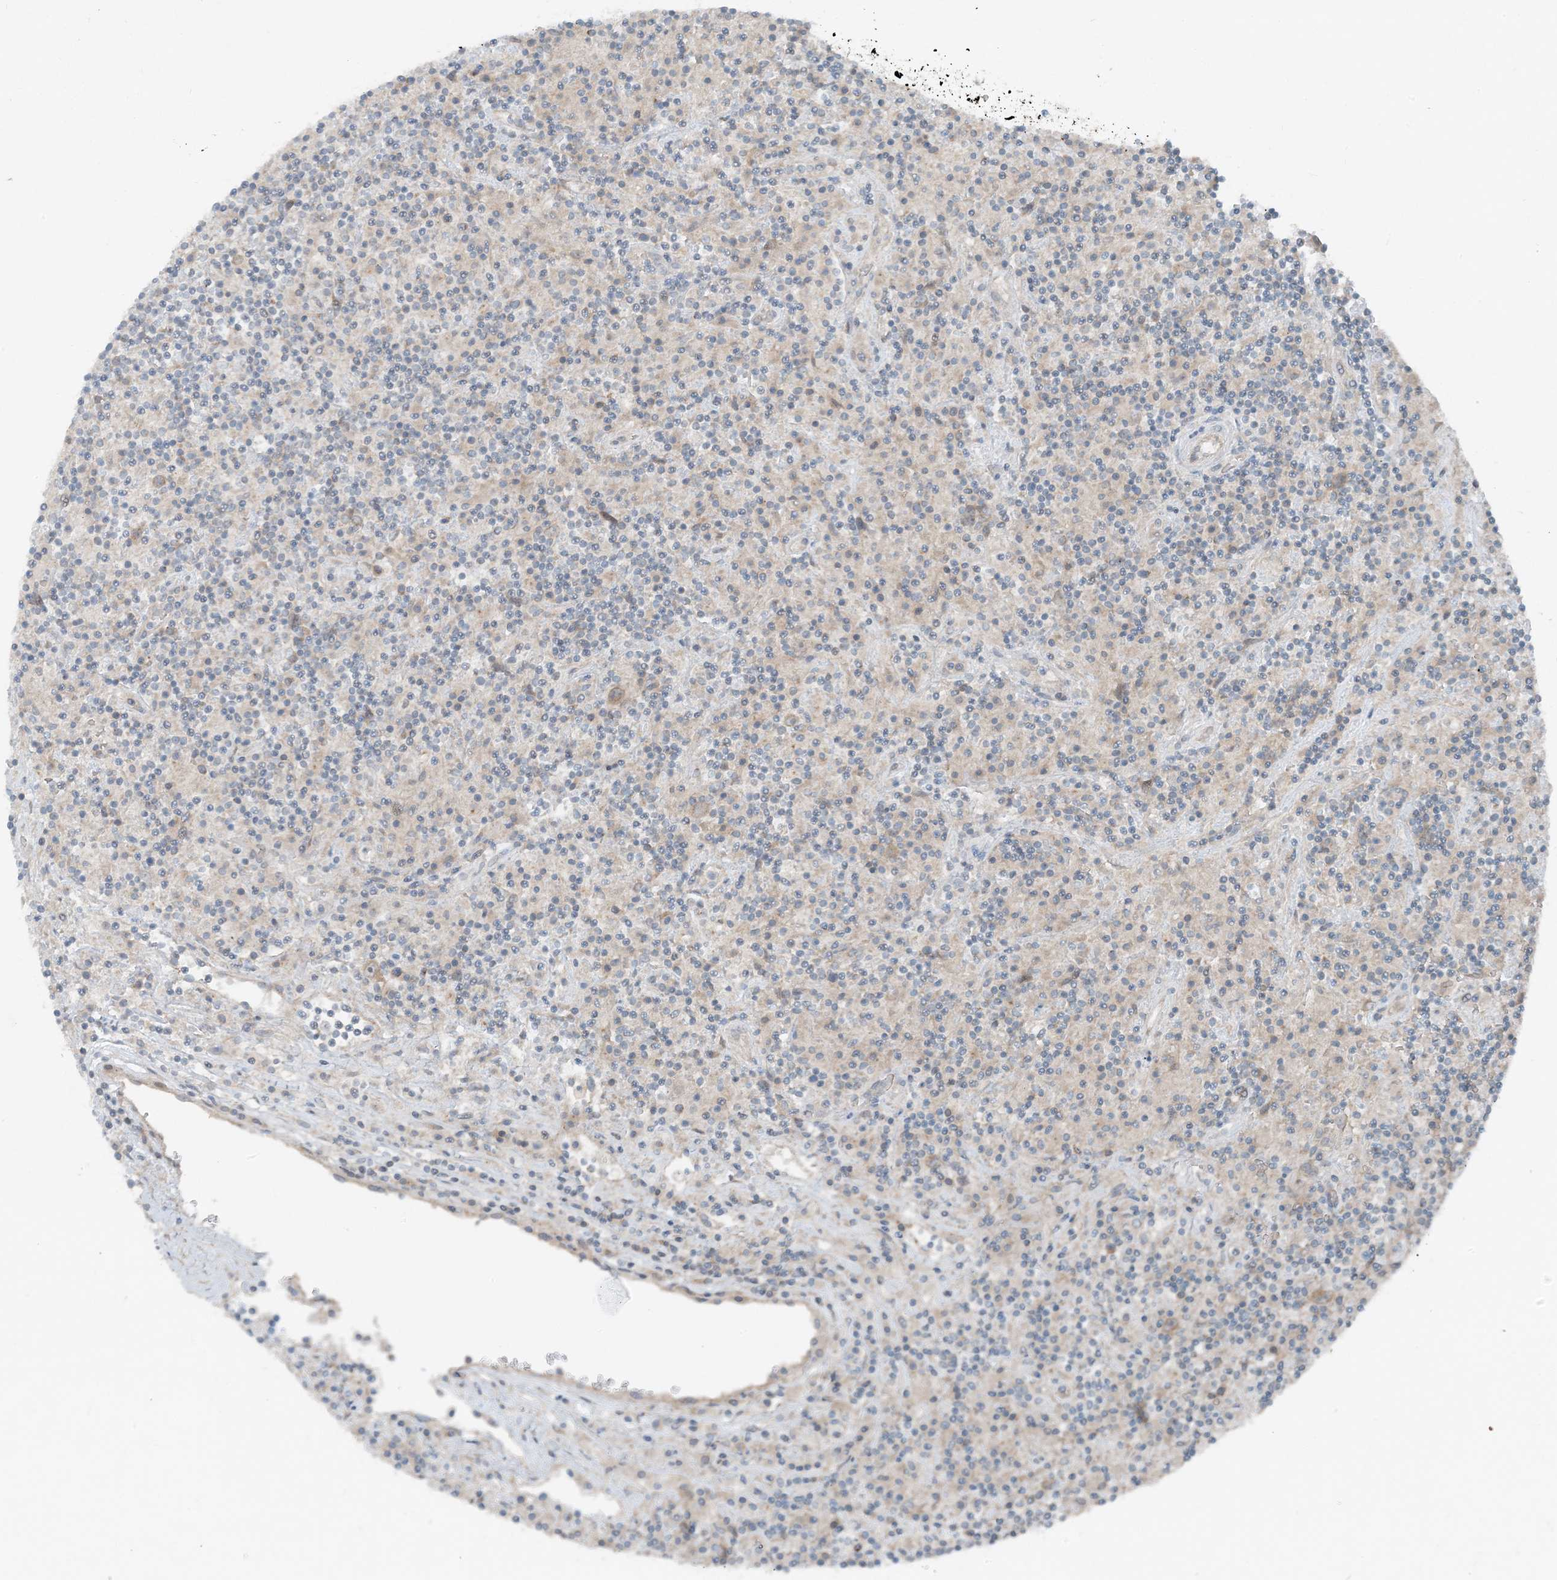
{"staining": {"intensity": "weak", "quantity": ">75%", "location": "cytoplasmic/membranous"}, "tissue": "lymphoma", "cell_type": "Tumor cells", "image_type": "cancer", "snomed": [{"axis": "morphology", "description": "Hodgkin's disease, NOS"}, {"axis": "topography", "description": "Lymph node"}], "caption": "Protein staining demonstrates weak cytoplasmic/membranous positivity in about >75% of tumor cells in lymphoma. The staining was performed using DAB (3,3'-diaminobenzidine), with brown indicating positive protein expression. Nuclei are stained blue with hematoxylin.", "gene": "MITD1", "patient": {"sex": "male", "age": 70}}